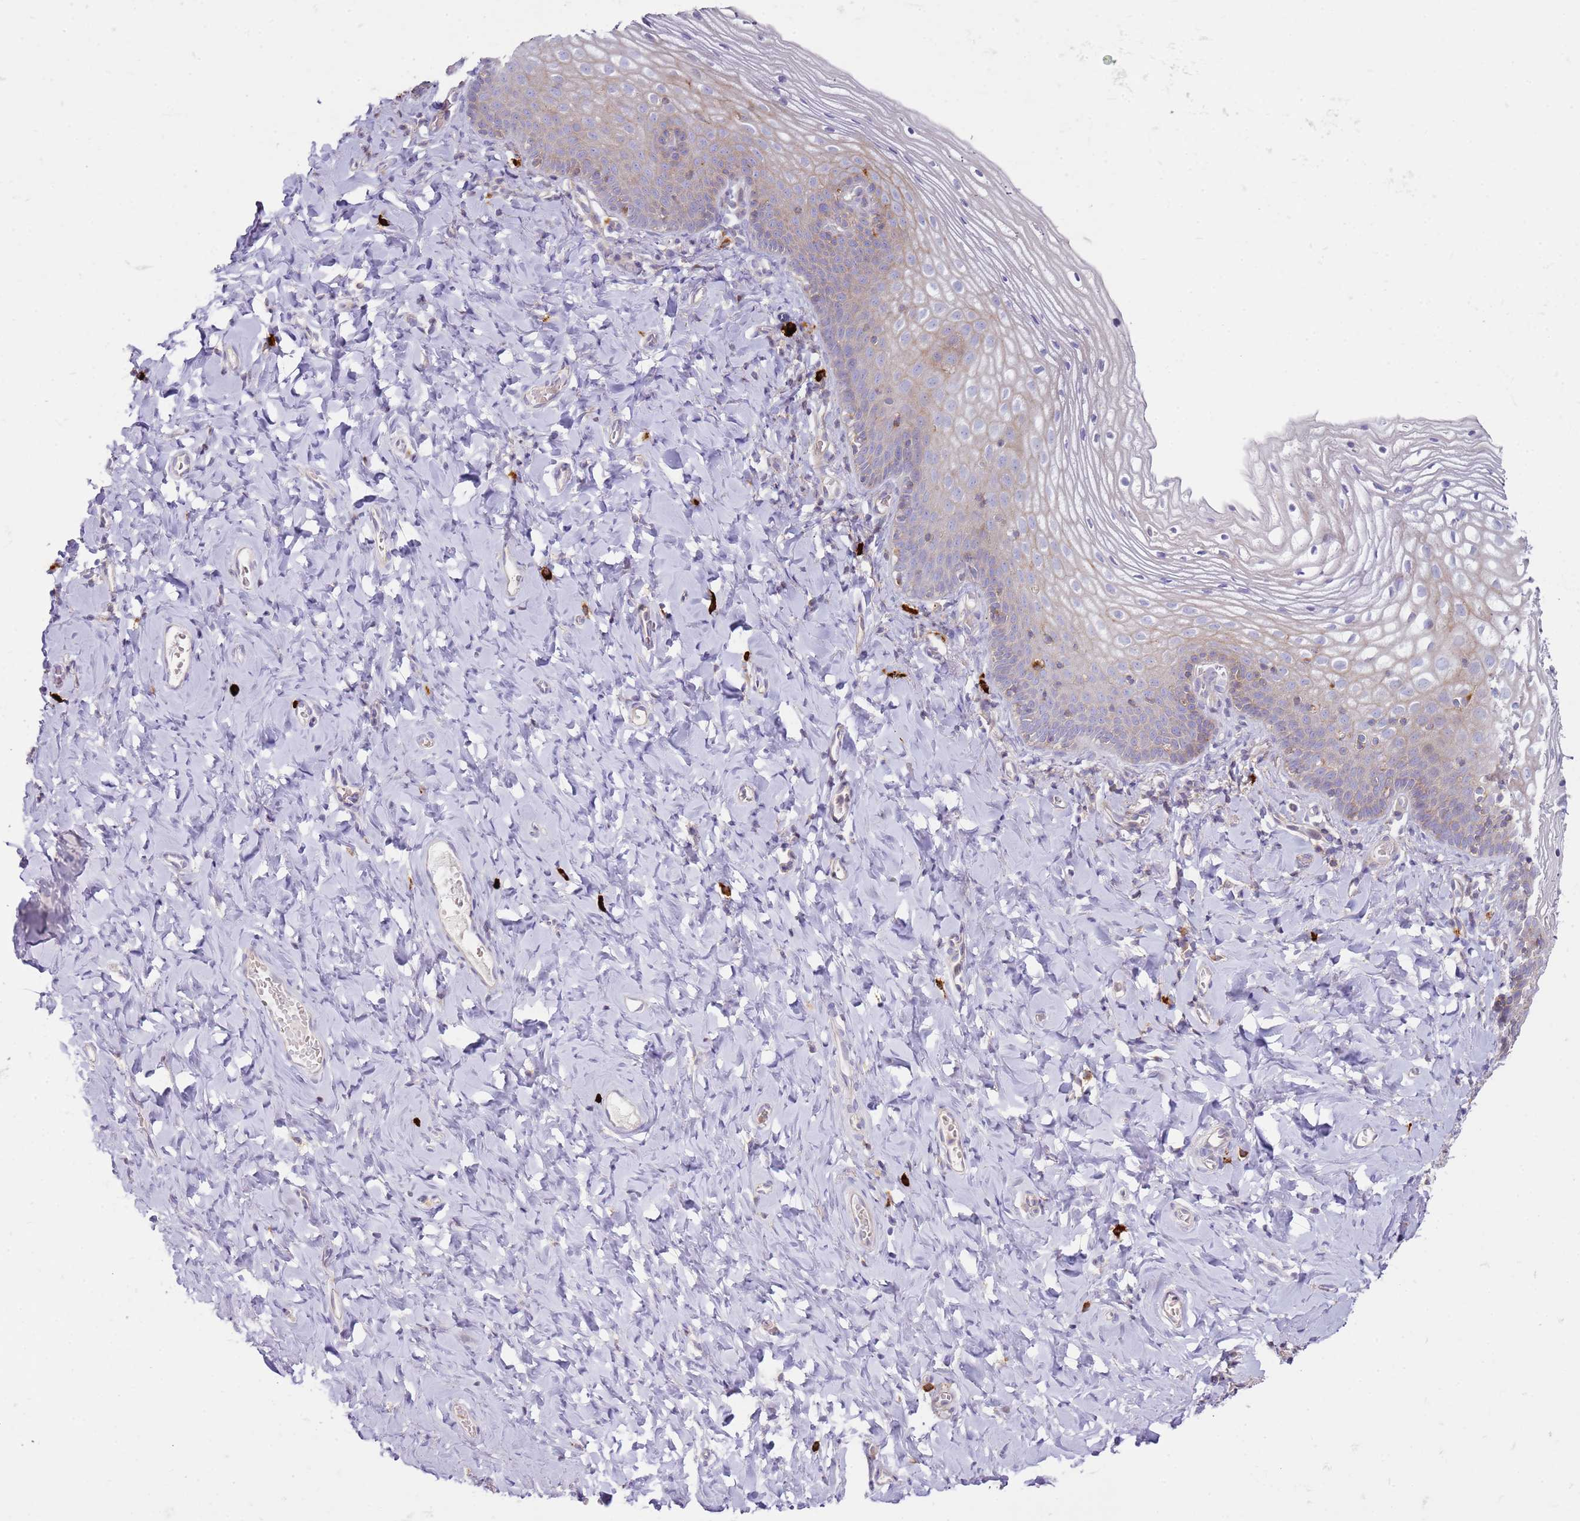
{"staining": {"intensity": "weak", "quantity": "<25%", "location": "cytoplasmic/membranous"}, "tissue": "vagina", "cell_type": "Squamous epithelial cells", "image_type": "normal", "snomed": [{"axis": "morphology", "description": "Normal tissue, NOS"}, {"axis": "topography", "description": "Vagina"}], "caption": "Unremarkable vagina was stained to show a protein in brown. There is no significant expression in squamous epithelial cells. (DAB immunohistochemistry, high magnification).", "gene": "FPR1", "patient": {"sex": "female", "age": 60}}